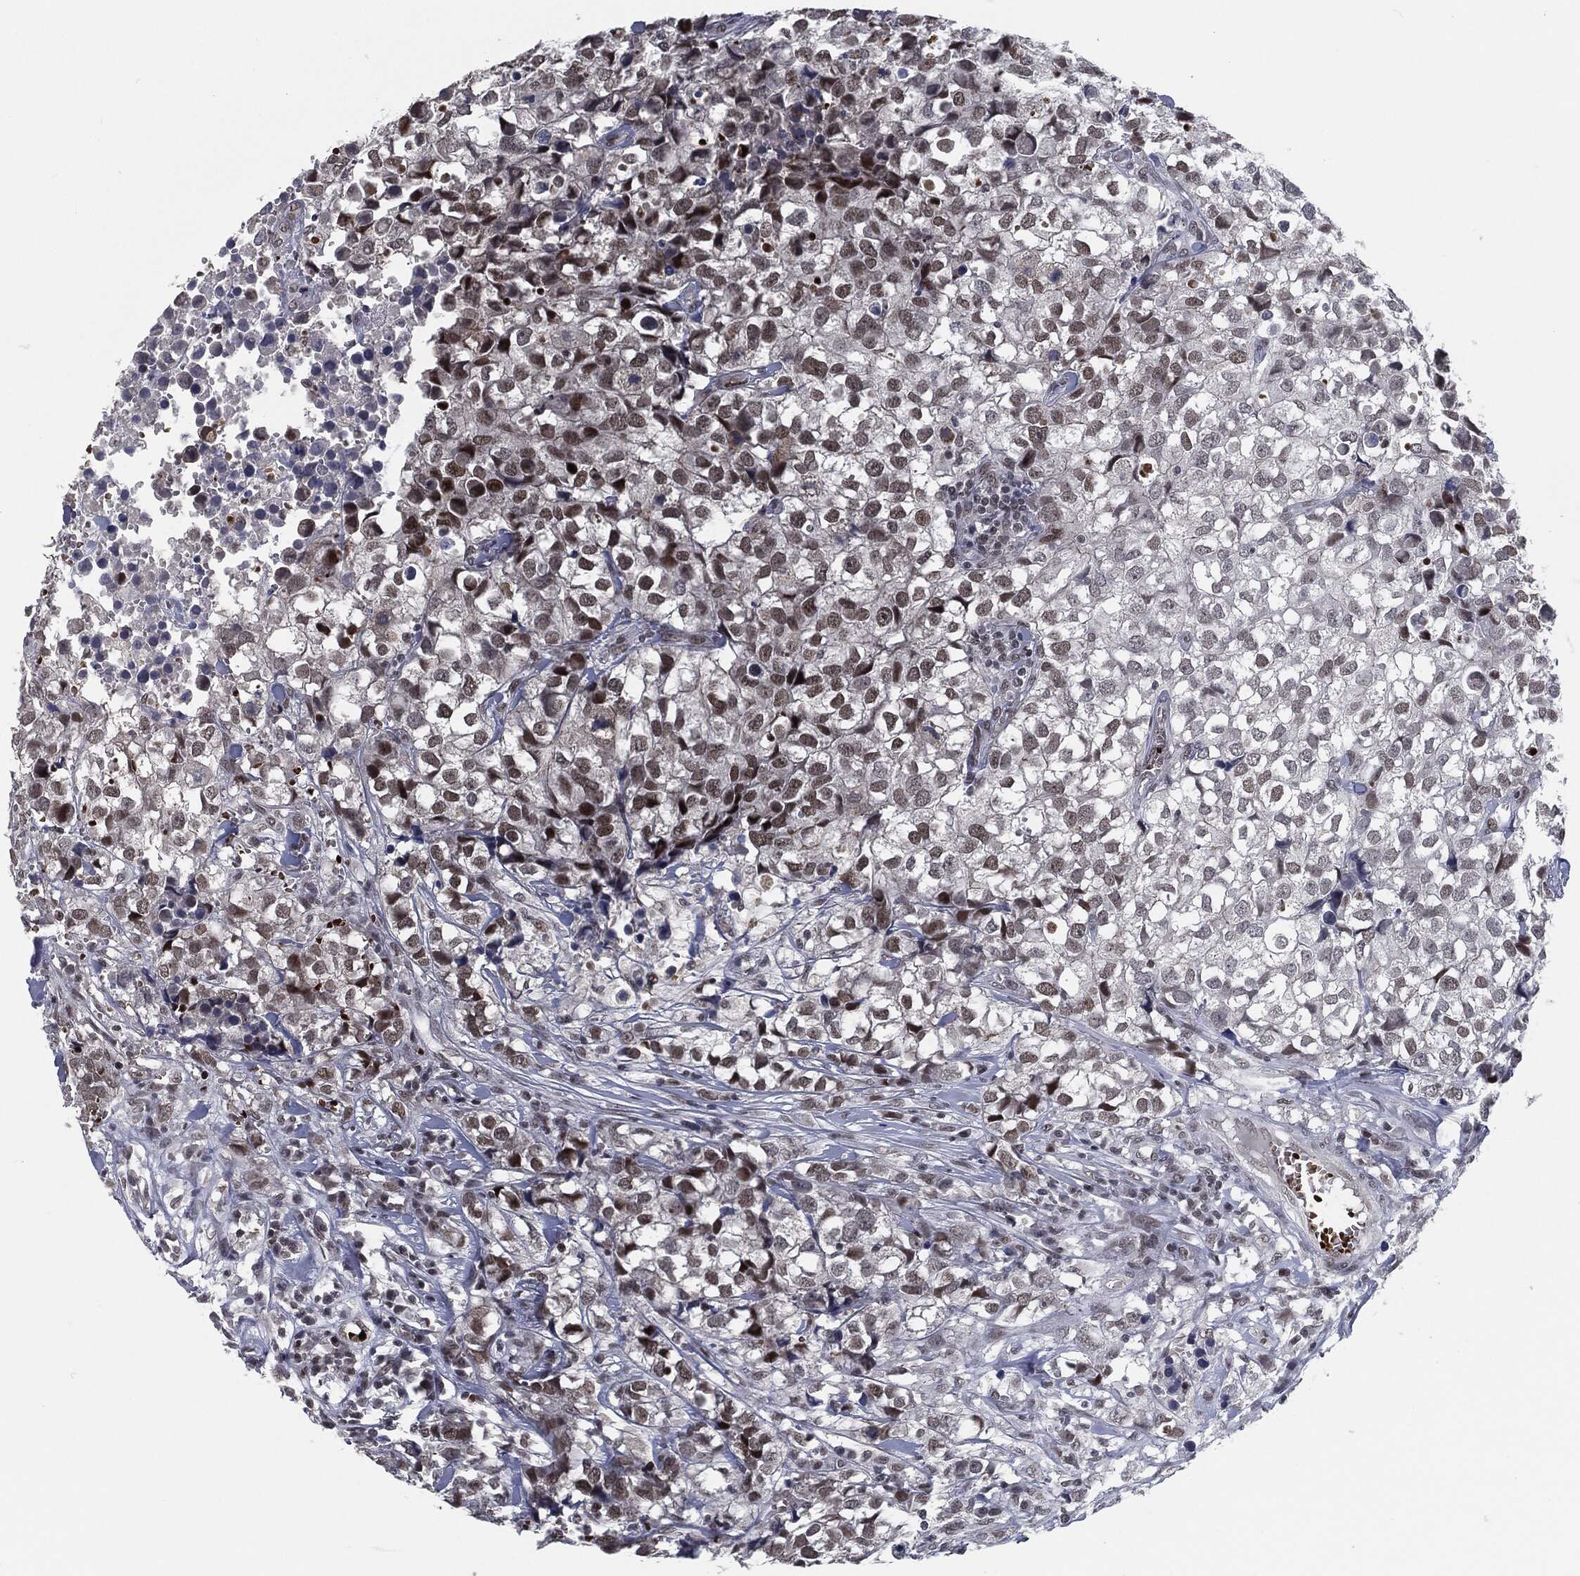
{"staining": {"intensity": "strong", "quantity": "<25%", "location": "nuclear"}, "tissue": "breast cancer", "cell_type": "Tumor cells", "image_type": "cancer", "snomed": [{"axis": "morphology", "description": "Duct carcinoma"}, {"axis": "topography", "description": "Breast"}], "caption": "Protein analysis of breast cancer tissue exhibits strong nuclear expression in approximately <25% of tumor cells.", "gene": "ANXA1", "patient": {"sex": "female", "age": 30}}